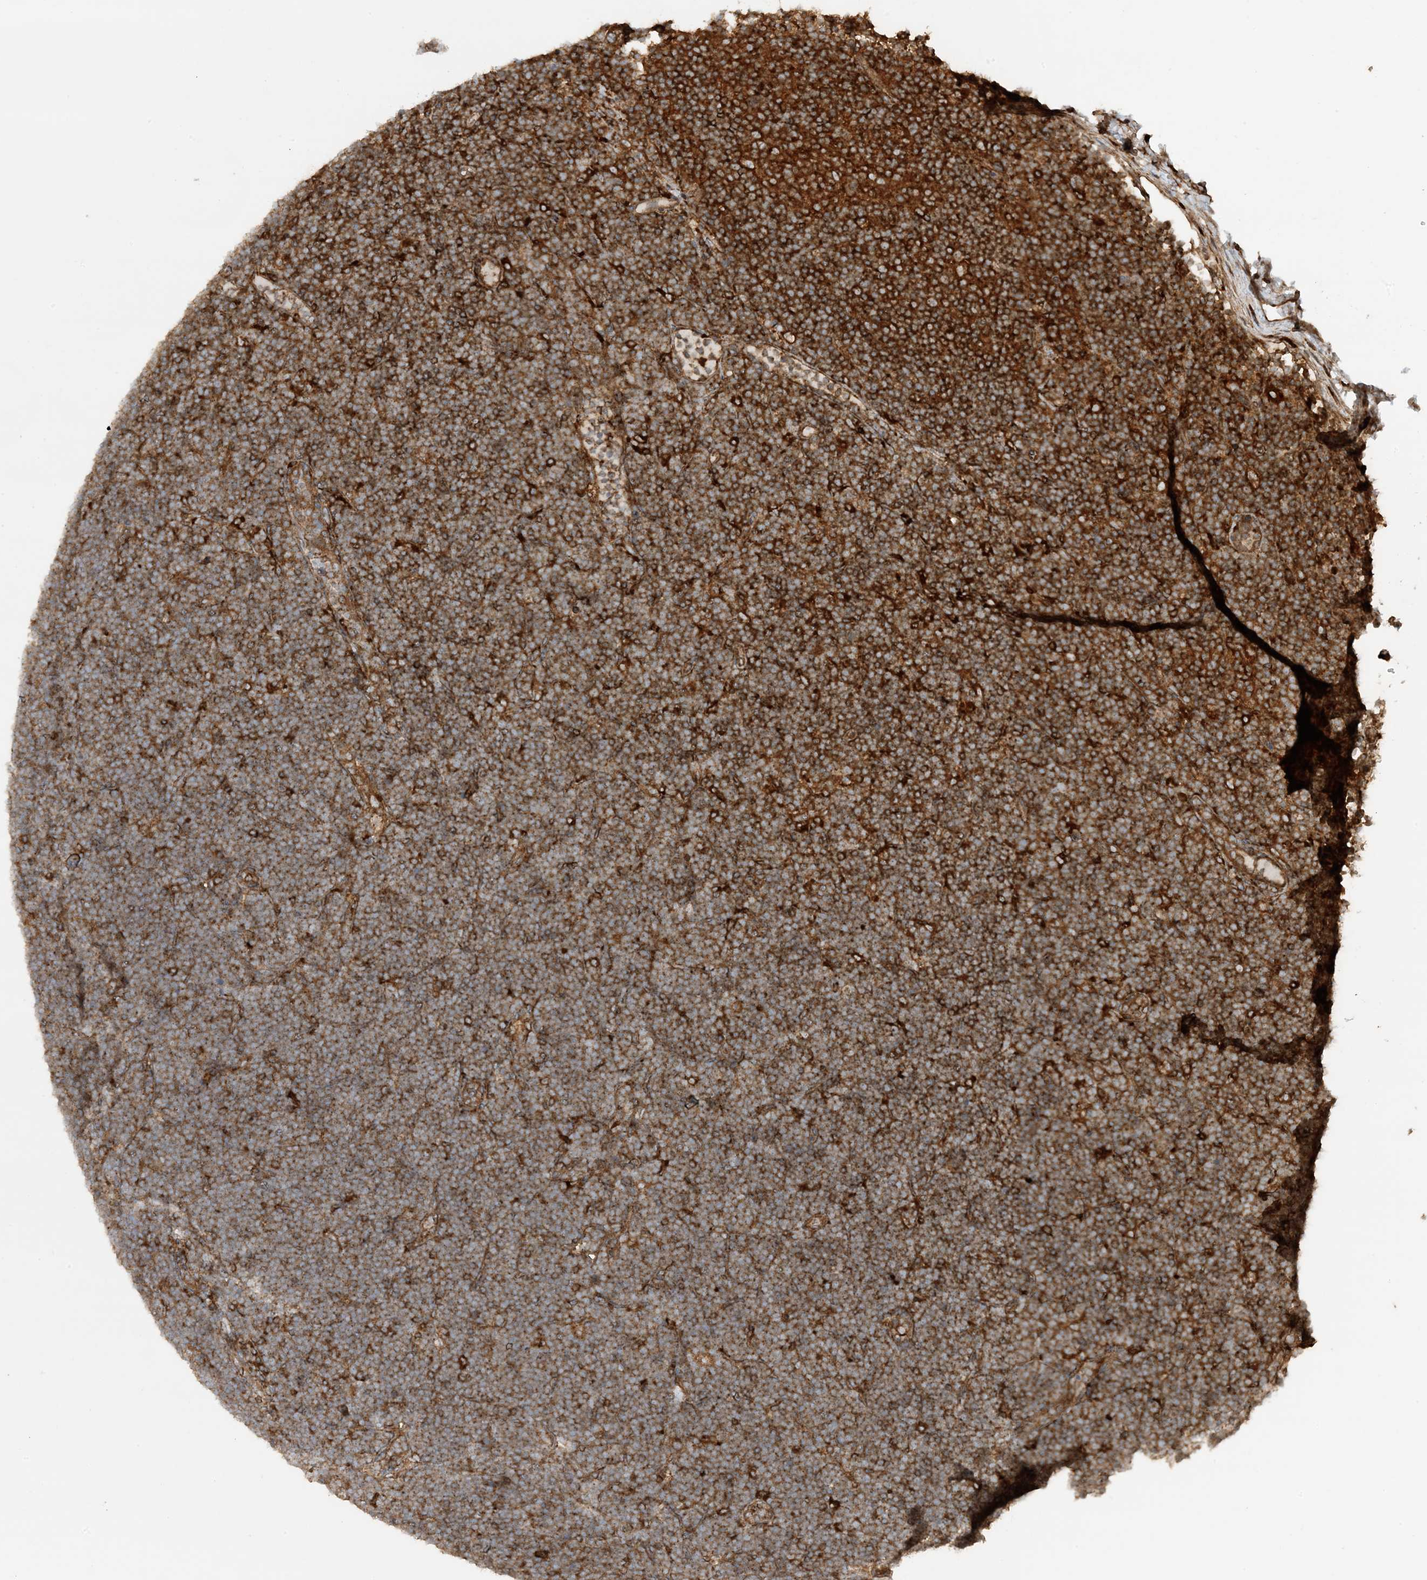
{"staining": {"intensity": "strong", "quantity": ">75%", "location": "cytoplasmic/membranous"}, "tissue": "lymphoma", "cell_type": "Tumor cells", "image_type": "cancer", "snomed": [{"axis": "morphology", "description": "Malignant lymphoma, non-Hodgkin's type, High grade"}, {"axis": "topography", "description": "Lymph node"}], "caption": "Strong cytoplasmic/membranous staining is appreciated in approximately >75% of tumor cells in malignant lymphoma, non-Hodgkin's type (high-grade). (Stains: DAB (3,3'-diaminobenzidine) in brown, nuclei in blue, Microscopy: brightfield microscopy at high magnification).", "gene": "STAM2", "patient": {"sex": "male", "age": 13}}